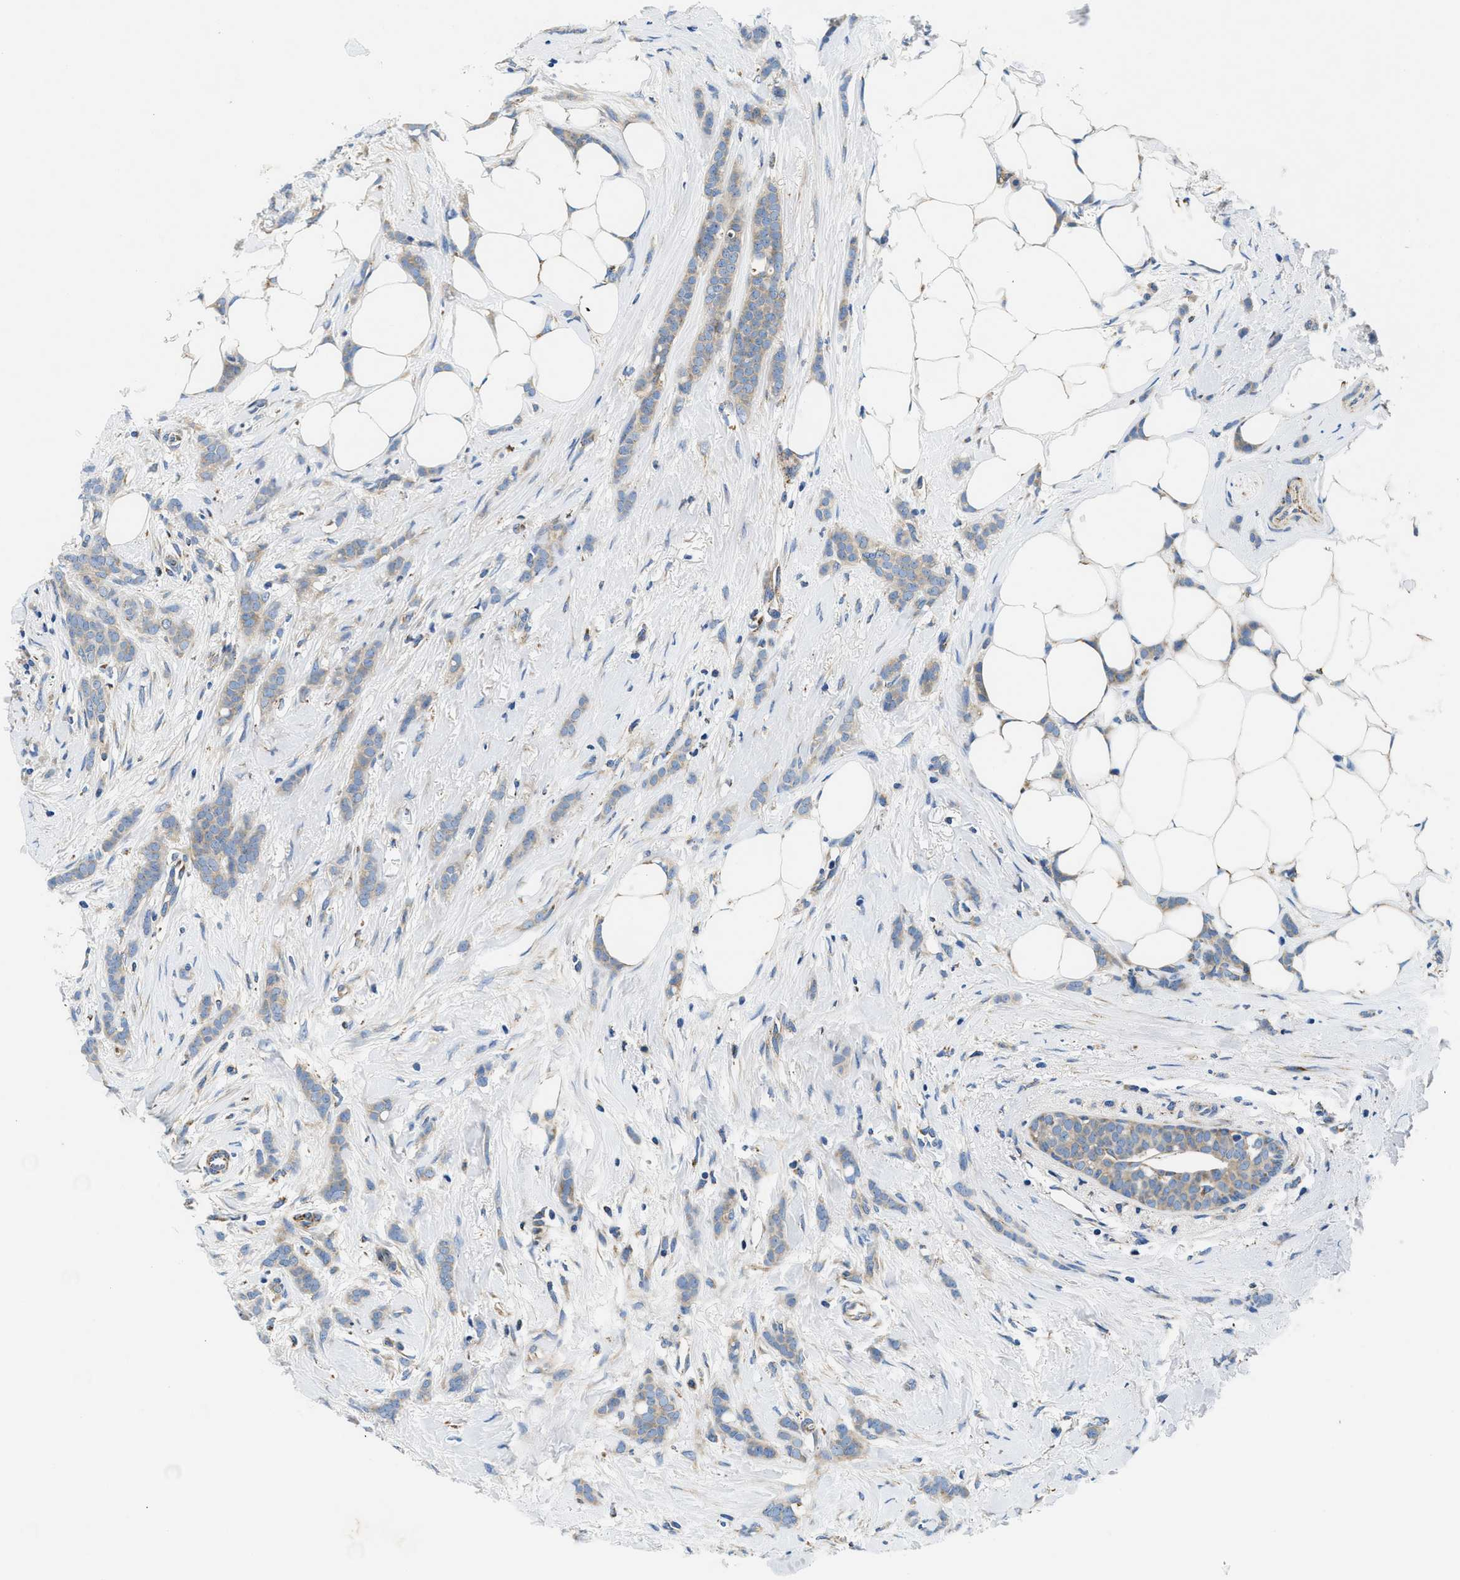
{"staining": {"intensity": "weak", "quantity": "25%-75%", "location": "cytoplasmic/membranous"}, "tissue": "breast cancer", "cell_type": "Tumor cells", "image_type": "cancer", "snomed": [{"axis": "morphology", "description": "Lobular carcinoma, in situ"}, {"axis": "morphology", "description": "Lobular carcinoma"}, {"axis": "topography", "description": "Breast"}], "caption": "Breast cancer tissue shows weak cytoplasmic/membranous positivity in about 25%-75% of tumor cells The protein of interest is stained brown, and the nuclei are stained in blue (DAB IHC with brightfield microscopy, high magnification).", "gene": "SAMD4B", "patient": {"sex": "female", "age": 41}}